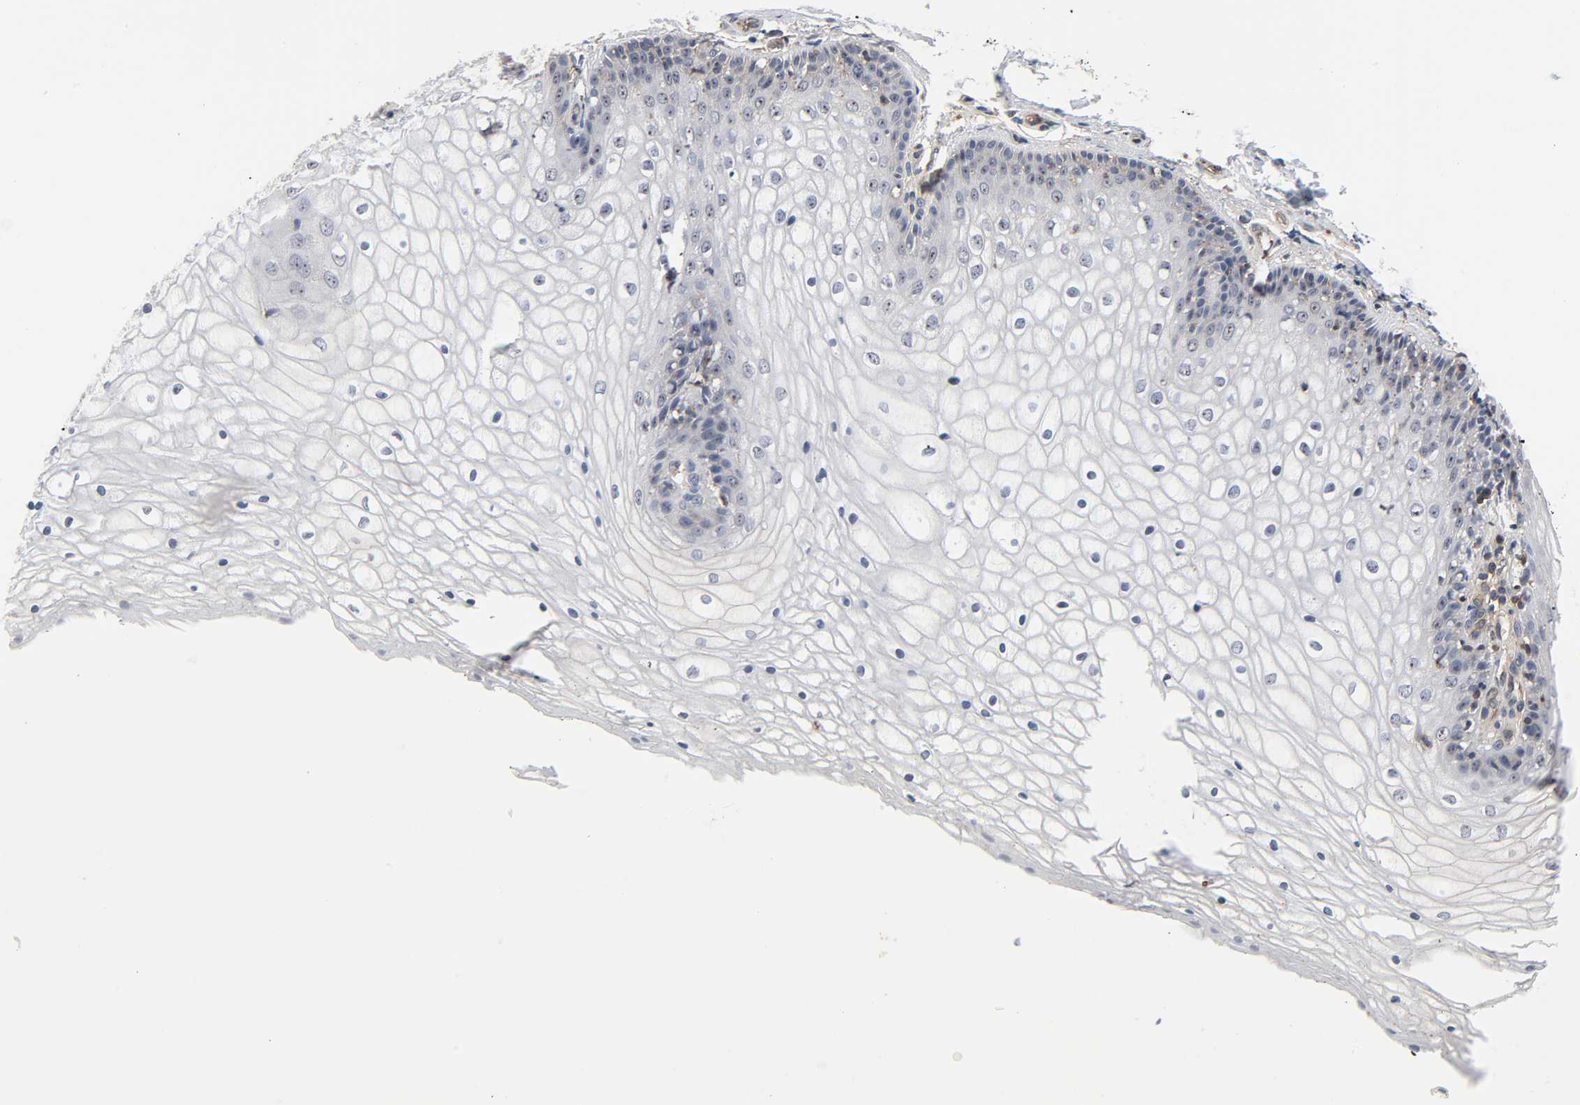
{"staining": {"intensity": "weak", "quantity": "<25%", "location": "cytoplasmic/membranous,nuclear"}, "tissue": "vagina", "cell_type": "Squamous epithelial cells", "image_type": "normal", "snomed": [{"axis": "morphology", "description": "Normal tissue, NOS"}, {"axis": "topography", "description": "Vagina"}], "caption": "Immunohistochemistry of normal vagina reveals no positivity in squamous epithelial cells.", "gene": "DDX10", "patient": {"sex": "female", "age": 34}}